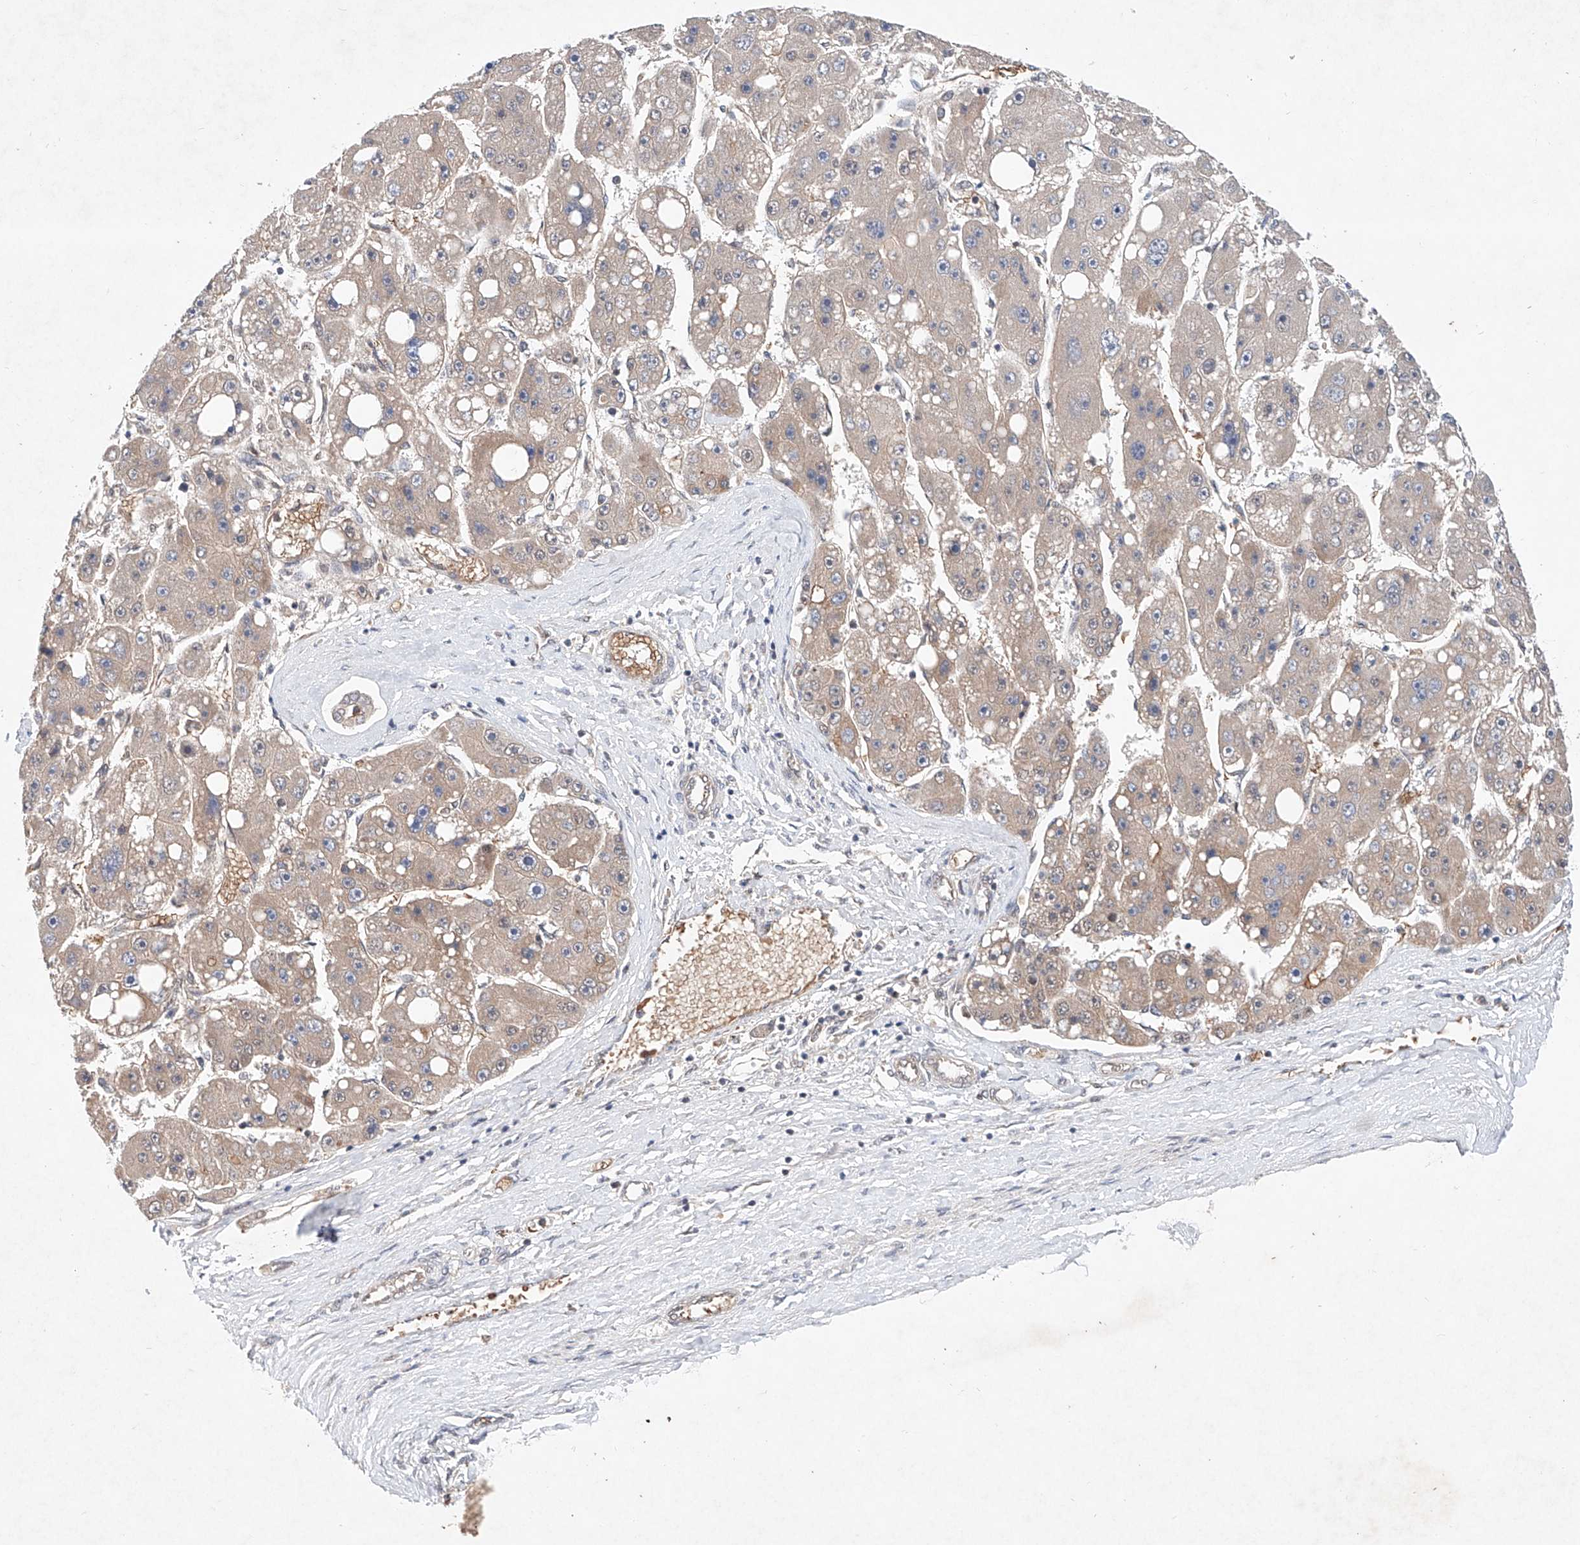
{"staining": {"intensity": "weak", "quantity": "25%-75%", "location": "cytoplasmic/membranous"}, "tissue": "liver cancer", "cell_type": "Tumor cells", "image_type": "cancer", "snomed": [{"axis": "morphology", "description": "Carcinoma, Hepatocellular, NOS"}, {"axis": "topography", "description": "Liver"}], "caption": "Weak cytoplasmic/membranous protein expression is present in approximately 25%-75% of tumor cells in liver cancer.", "gene": "FASTK", "patient": {"sex": "female", "age": 61}}